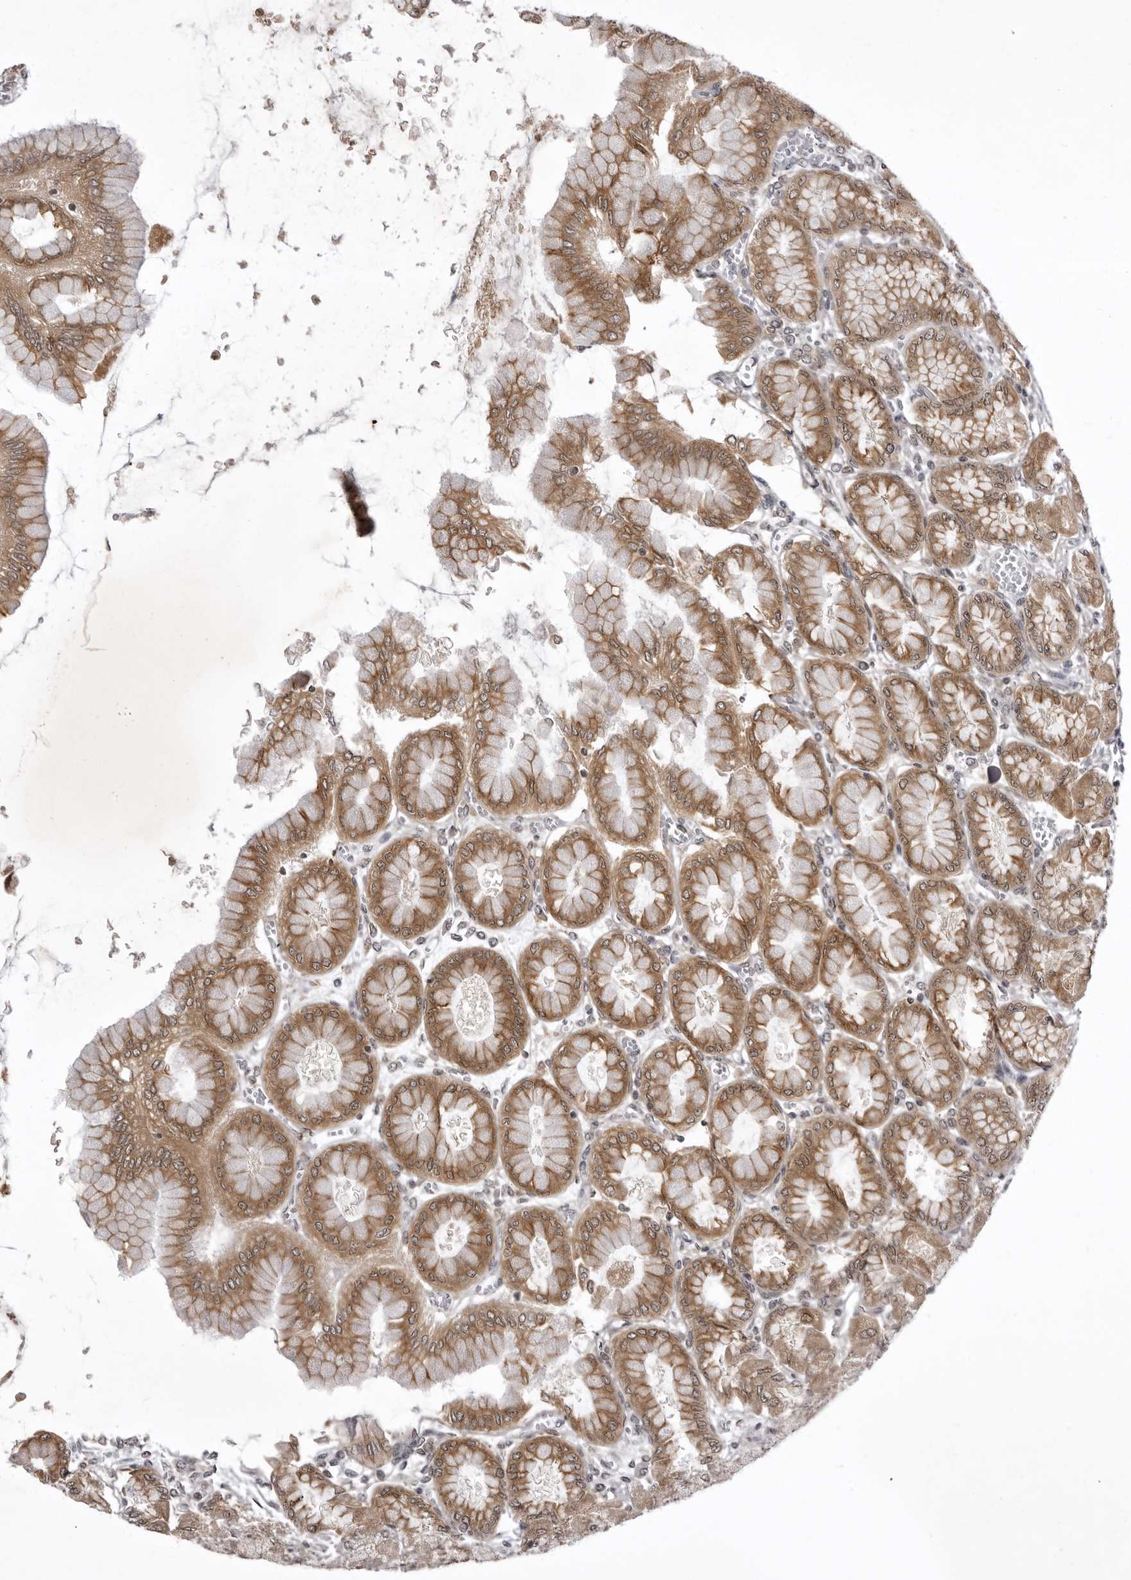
{"staining": {"intensity": "moderate", "quantity": ">75%", "location": "cytoplasmic/membranous"}, "tissue": "stomach", "cell_type": "Glandular cells", "image_type": "normal", "snomed": [{"axis": "morphology", "description": "Normal tissue, NOS"}, {"axis": "topography", "description": "Stomach, upper"}], "caption": "Brown immunohistochemical staining in normal human stomach displays moderate cytoplasmic/membranous positivity in approximately >75% of glandular cells.", "gene": "USP43", "patient": {"sex": "female", "age": 56}}